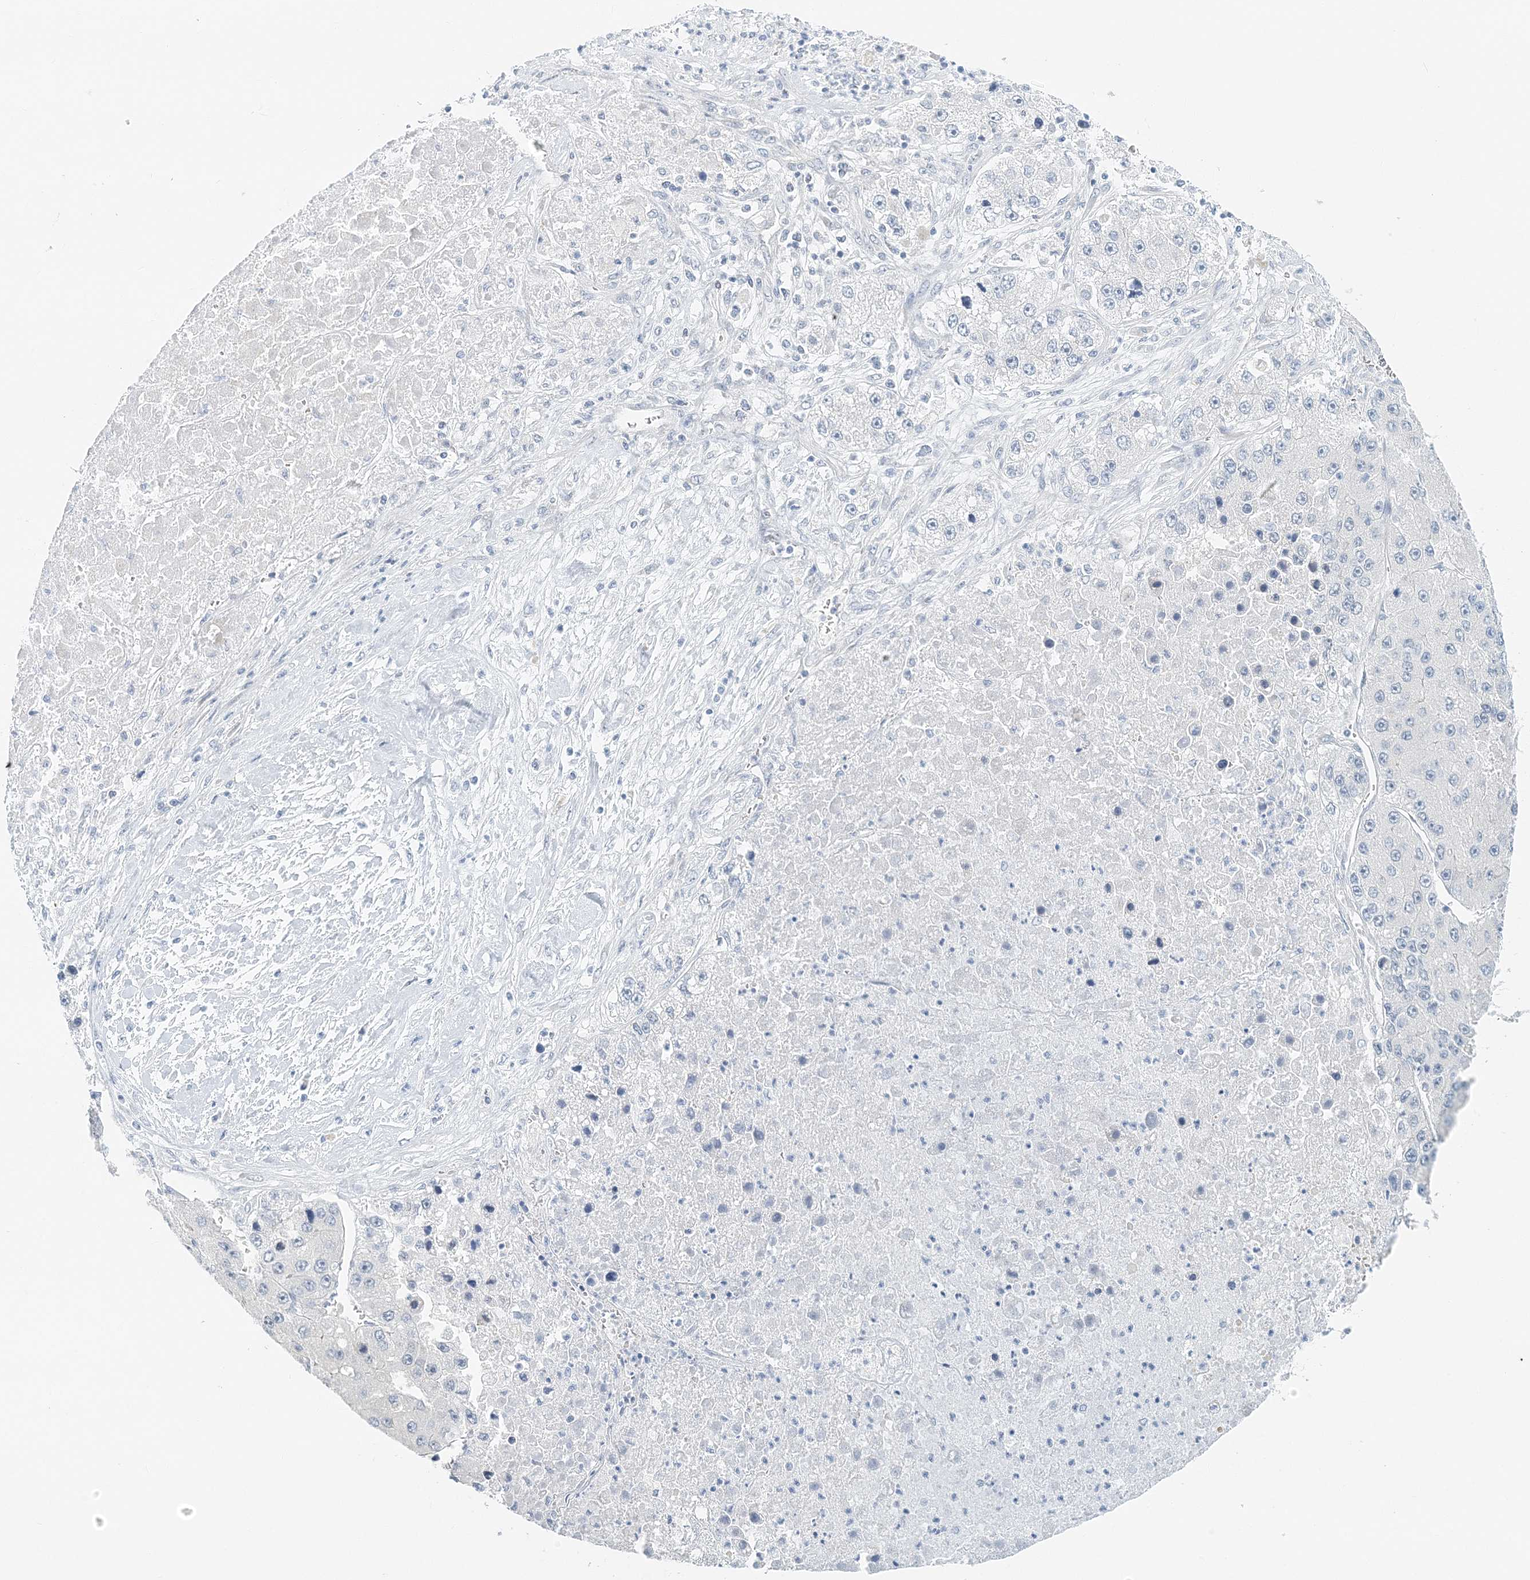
{"staining": {"intensity": "negative", "quantity": "none", "location": "none"}, "tissue": "liver cancer", "cell_type": "Tumor cells", "image_type": "cancer", "snomed": [{"axis": "morphology", "description": "Carcinoma, Hepatocellular, NOS"}, {"axis": "topography", "description": "Liver"}], "caption": "A micrograph of liver cancer stained for a protein demonstrates no brown staining in tumor cells.", "gene": "VILL", "patient": {"sex": "female", "age": 73}}